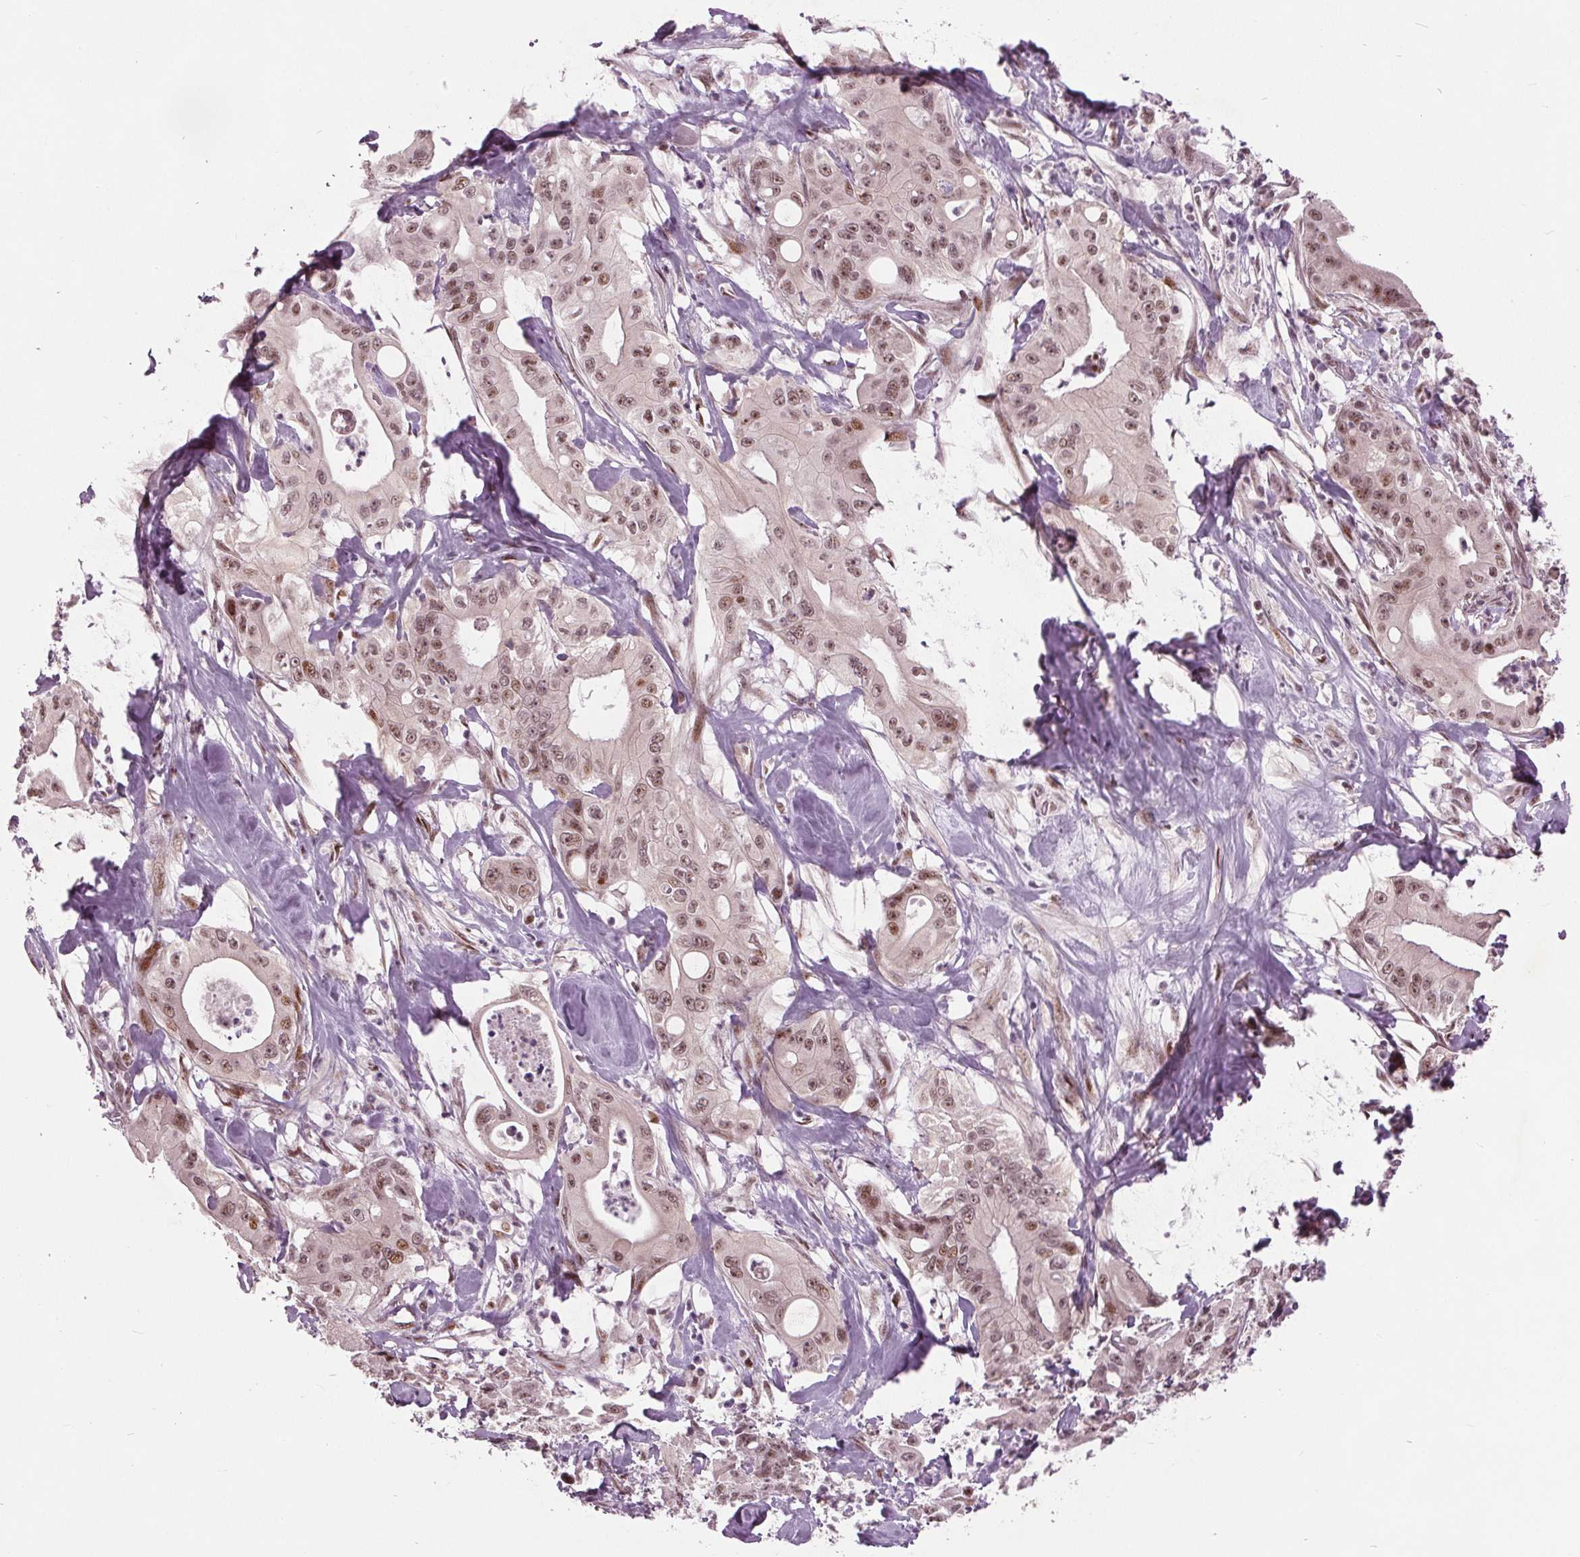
{"staining": {"intensity": "moderate", "quantity": ">75%", "location": "nuclear"}, "tissue": "pancreatic cancer", "cell_type": "Tumor cells", "image_type": "cancer", "snomed": [{"axis": "morphology", "description": "Adenocarcinoma, NOS"}, {"axis": "topography", "description": "Pancreas"}], "caption": "The immunohistochemical stain highlights moderate nuclear expression in tumor cells of pancreatic cancer tissue.", "gene": "TTC34", "patient": {"sex": "male", "age": 71}}